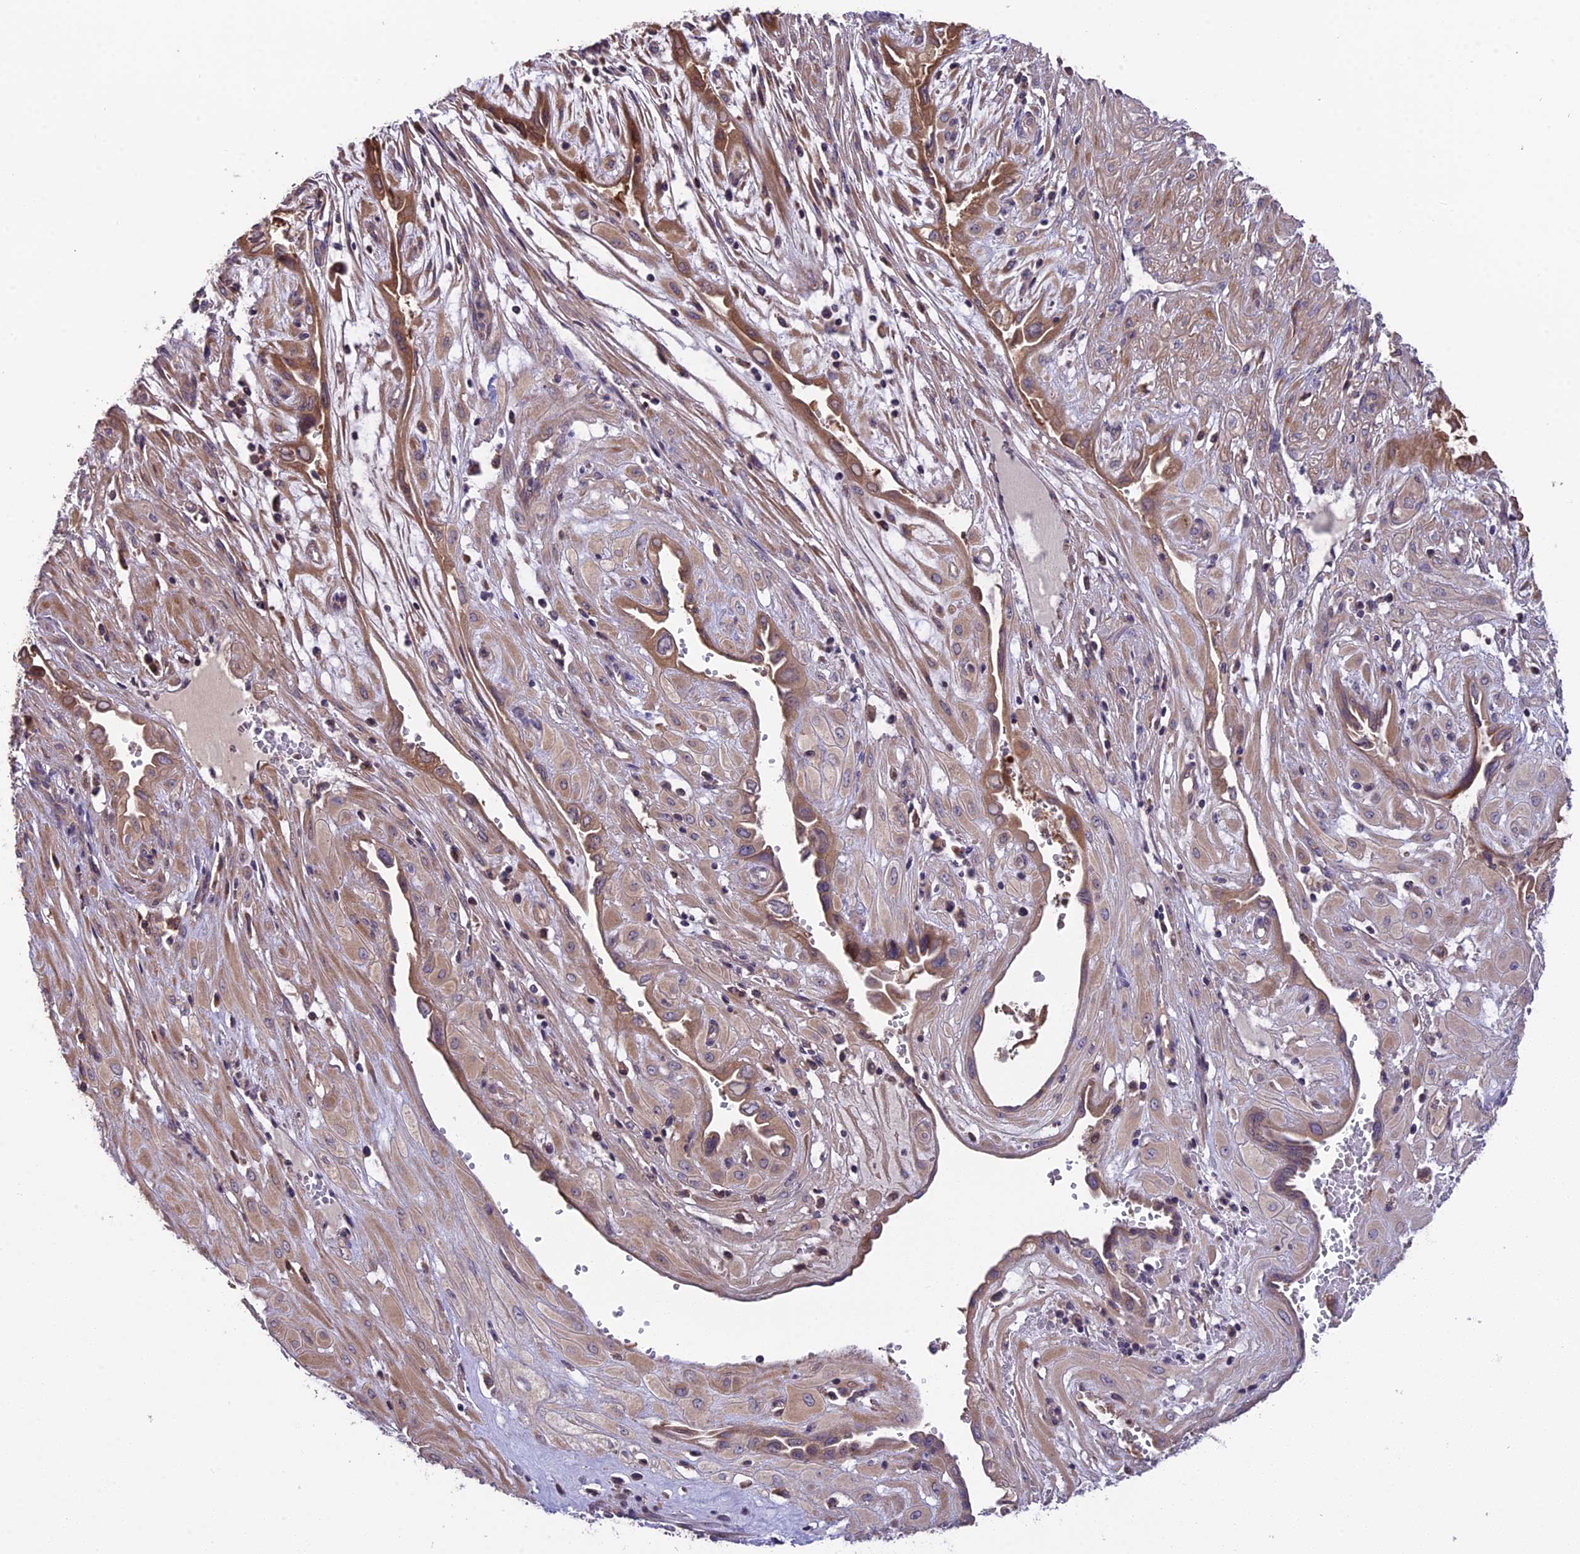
{"staining": {"intensity": "weak", "quantity": "25%-75%", "location": "cytoplasmic/membranous"}, "tissue": "cervical cancer", "cell_type": "Tumor cells", "image_type": "cancer", "snomed": [{"axis": "morphology", "description": "Squamous cell carcinoma, NOS"}, {"axis": "topography", "description": "Cervix"}], "caption": "Immunohistochemical staining of squamous cell carcinoma (cervical) shows low levels of weak cytoplasmic/membranous protein expression in approximately 25%-75% of tumor cells.", "gene": "ABCC10", "patient": {"sex": "female", "age": 36}}